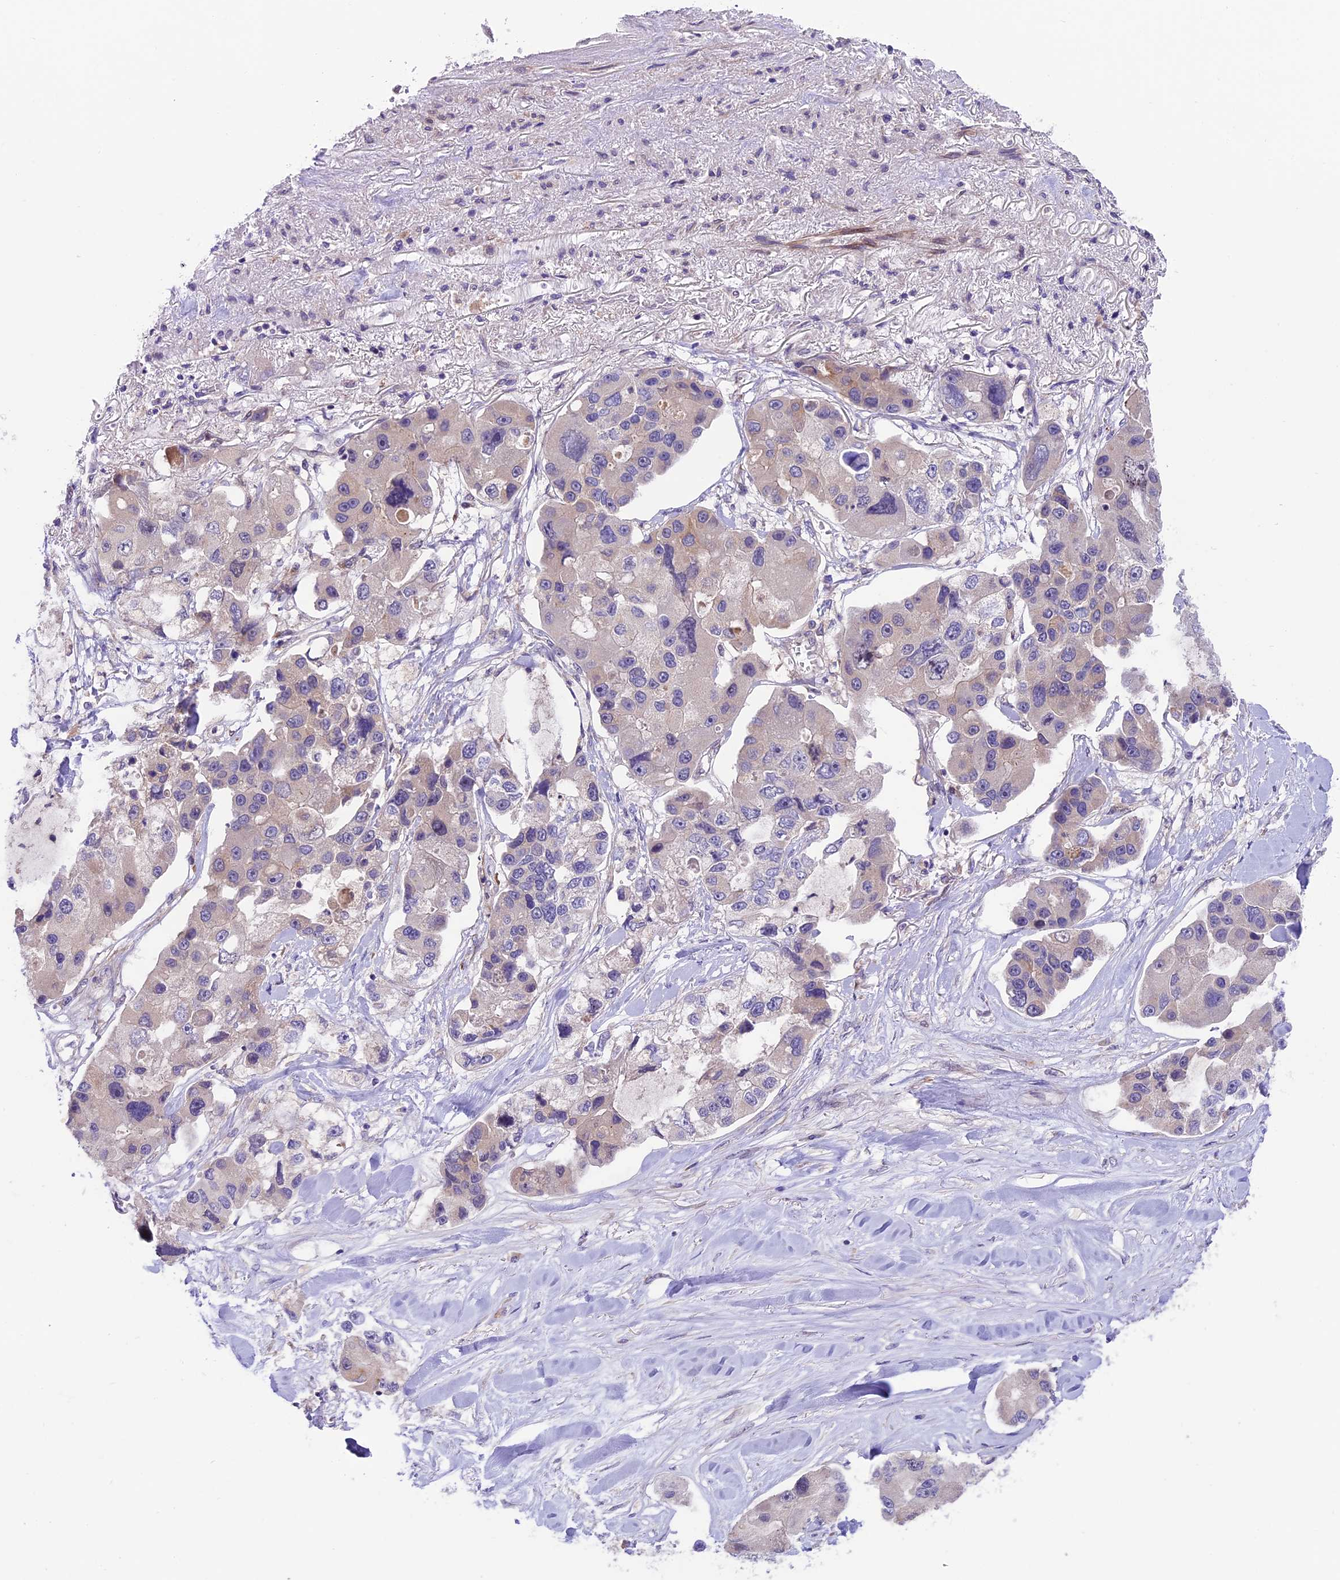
{"staining": {"intensity": "negative", "quantity": "none", "location": "none"}, "tissue": "lung cancer", "cell_type": "Tumor cells", "image_type": "cancer", "snomed": [{"axis": "morphology", "description": "Adenocarcinoma, NOS"}, {"axis": "topography", "description": "Lung"}], "caption": "Tumor cells show no significant expression in adenocarcinoma (lung).", "gene": "COG8", "patient": {"sex": "female", "age": 54}}